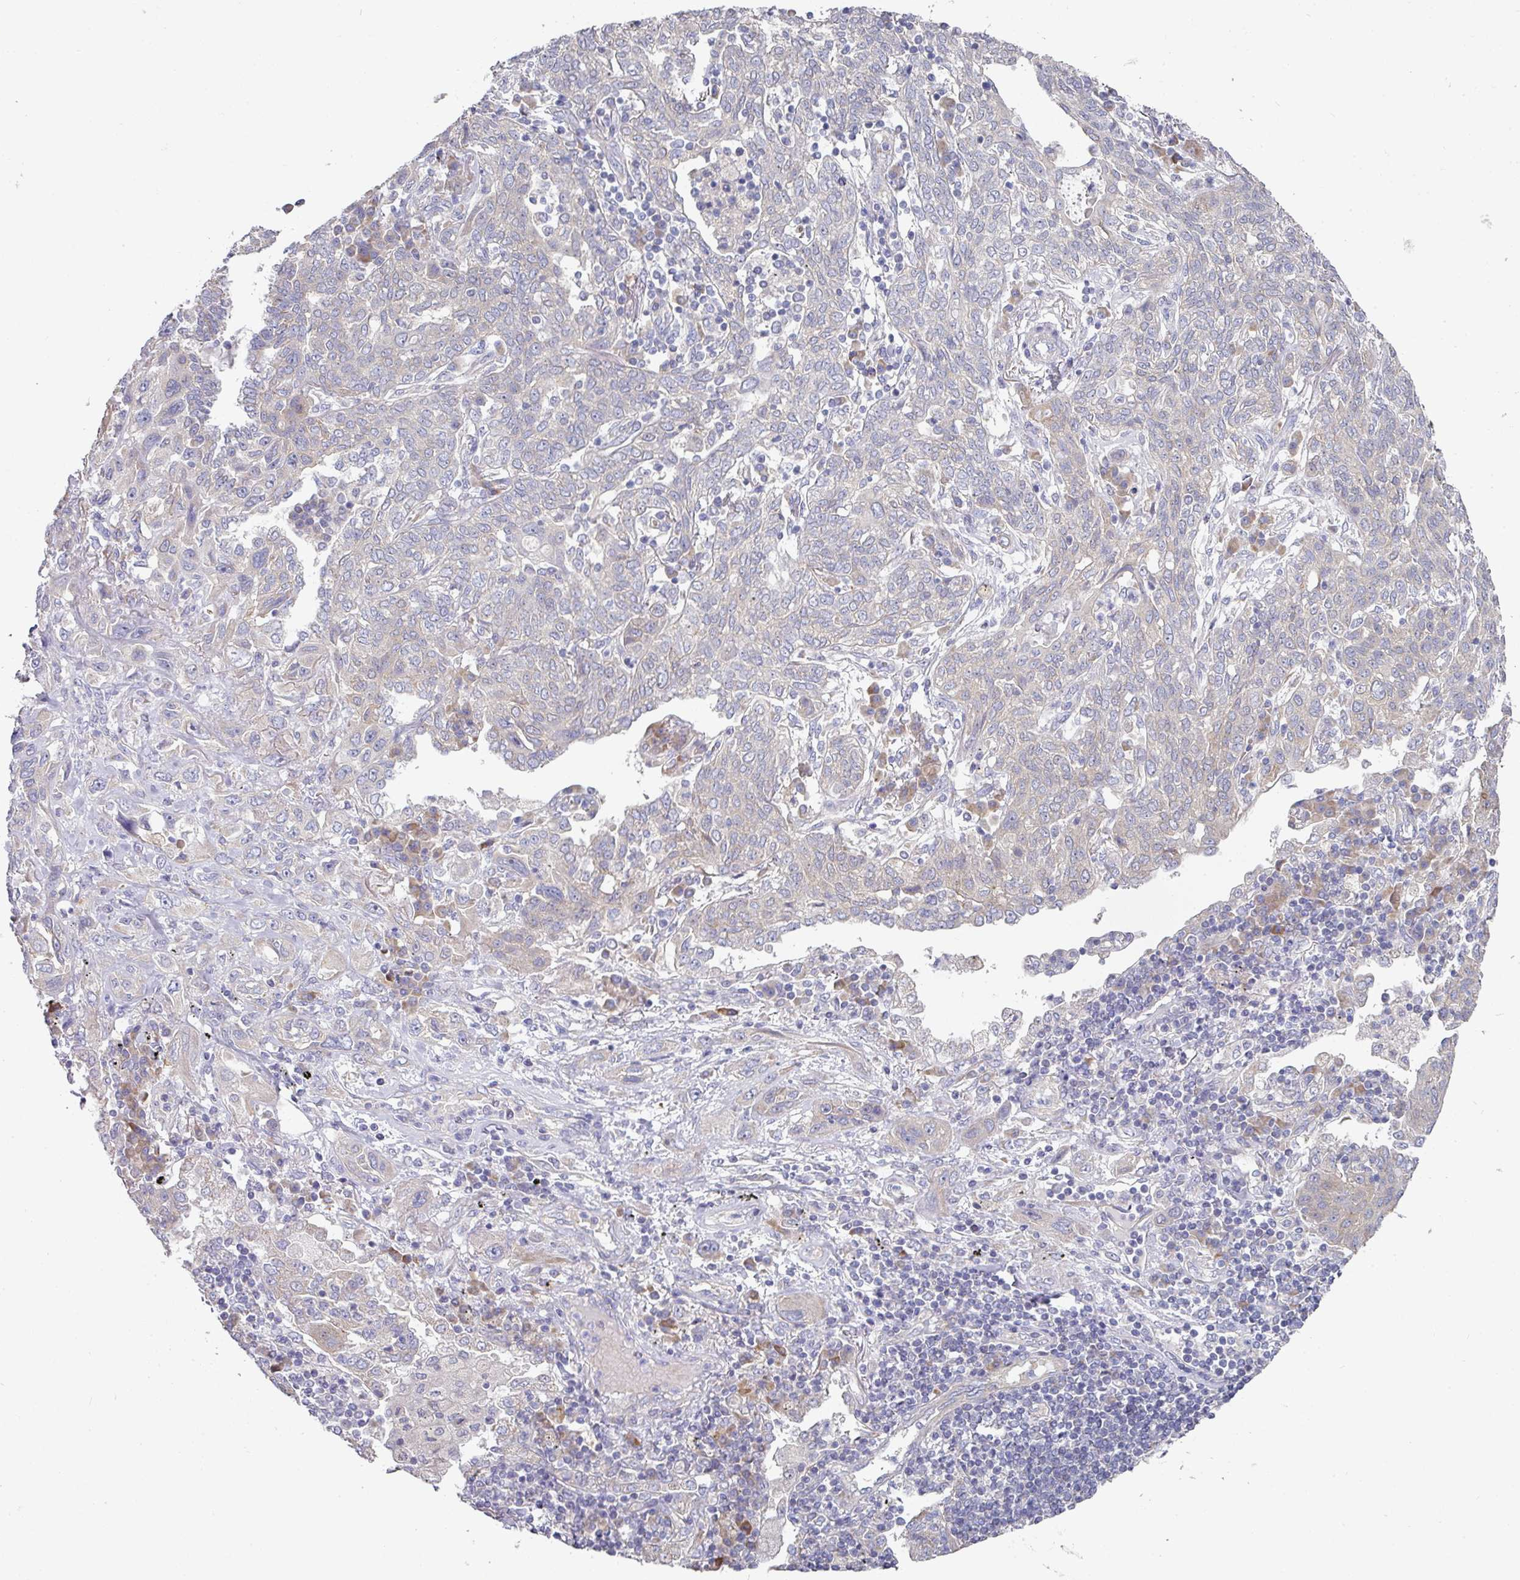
{"staining": {"intensity": "negative", "quantity": "none", "location": "none"}, "tissue": "lung cancer", "cell_type": "Tumor cells", "image_type": "cancer", "snomed": [{"axis": "morphology", "description": "Squamous cell carcinoma, NOS"}, {"axis": "topography", "description": "Lung"}], "caption": "The IHC image has no significant expression in tumor cells of squamous cell carcinoma (lung) tissue.", "gene": "PYROXD2", "patient": {"sex": "female", "age": 70}}